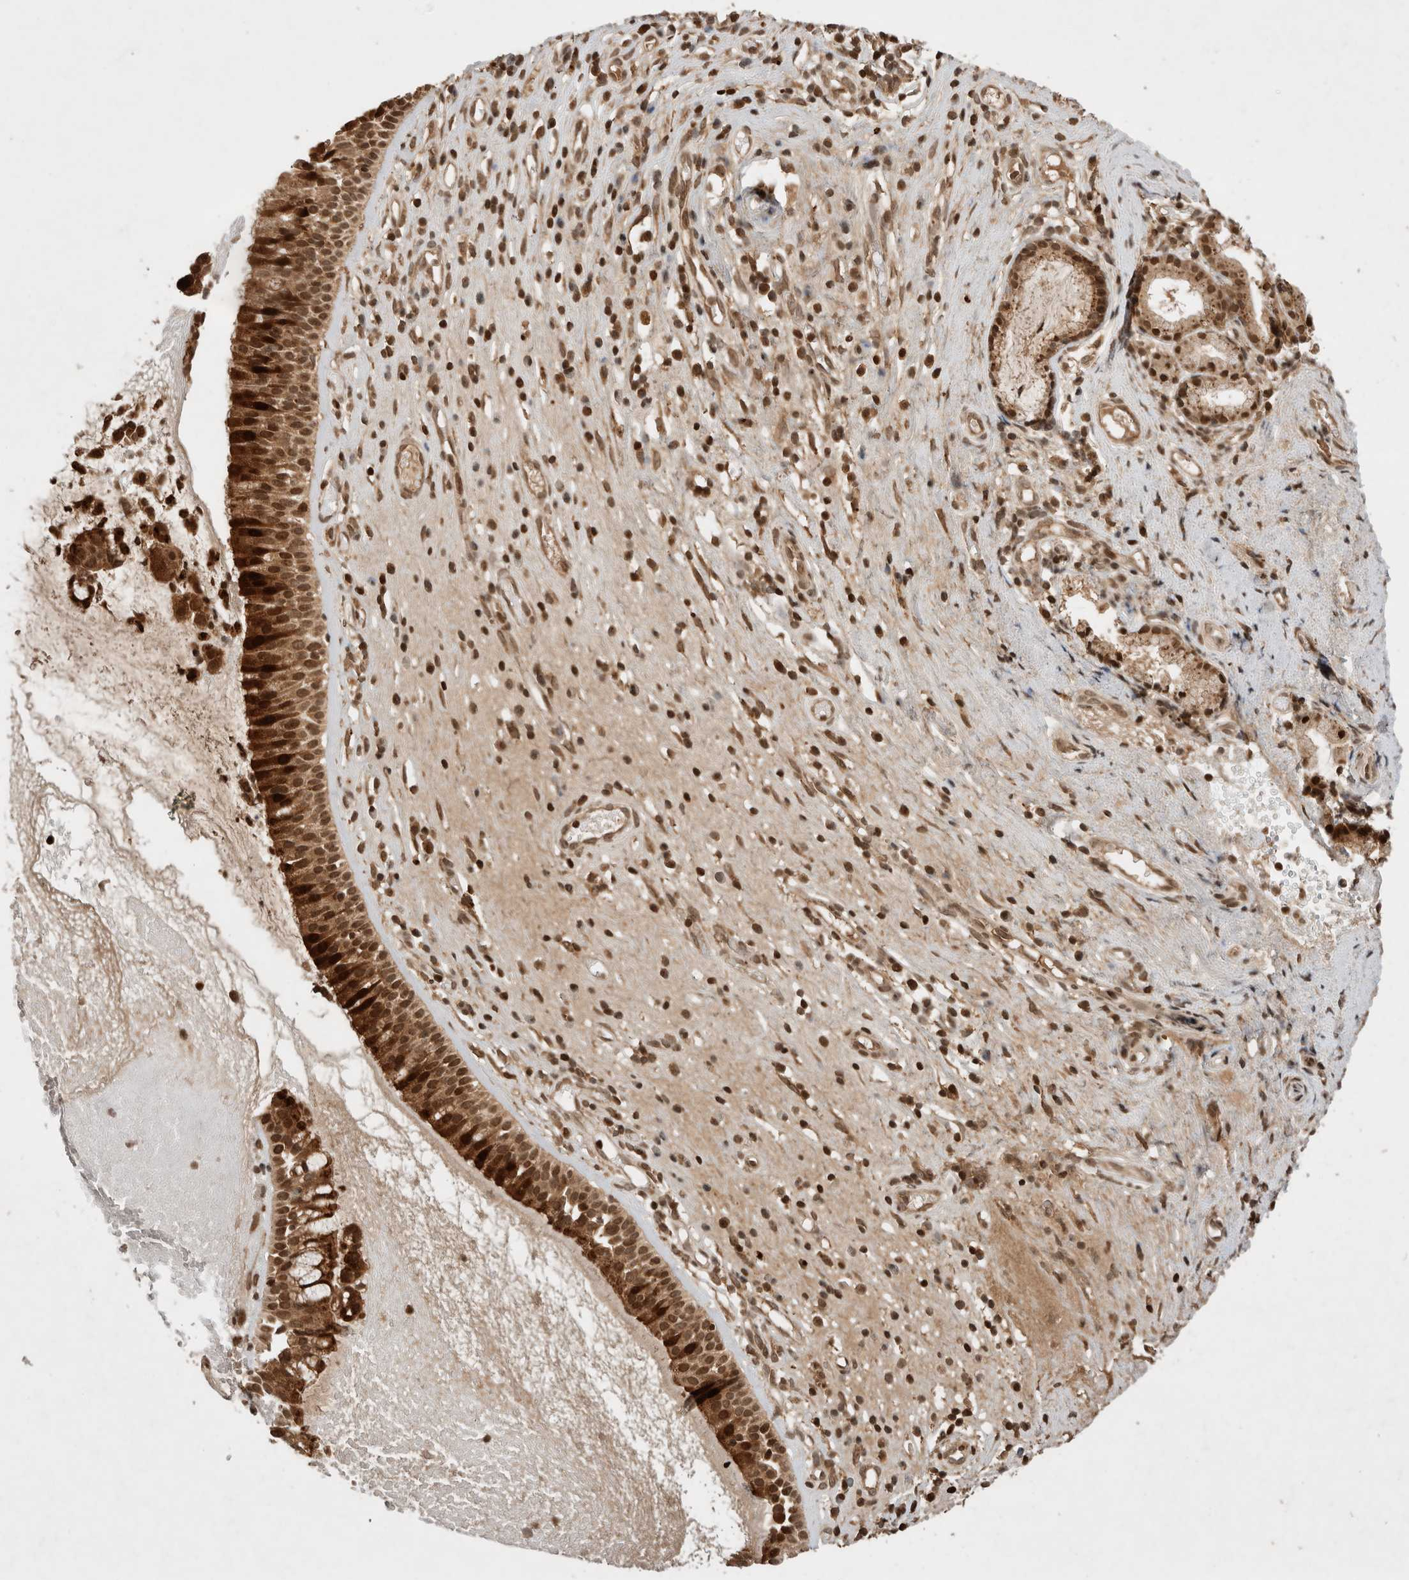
{"staining": {"intensity": "strong", "quantity": ">75%", "location": "cytoplasmic/membranous,nuclear"}, "tissue": "nasopharynx", "cell_type": "Respiratory epithelial cells", "image_type": "normal", "snomed": [{"axis": "morphology", "description": "Normal tissue, NOS"}, {"axis": "topography", "description": "Nasopharynx"}], "caption": "DAB immunohistochemical staining of normal human nasopharynx reveals strong cytoplasmic/membranous,nuclear protein positivity in approximately >75% of respiratory epithelial cells.", "gene": "FAM221A", "patient": {"sex": "female", "age": 39}}